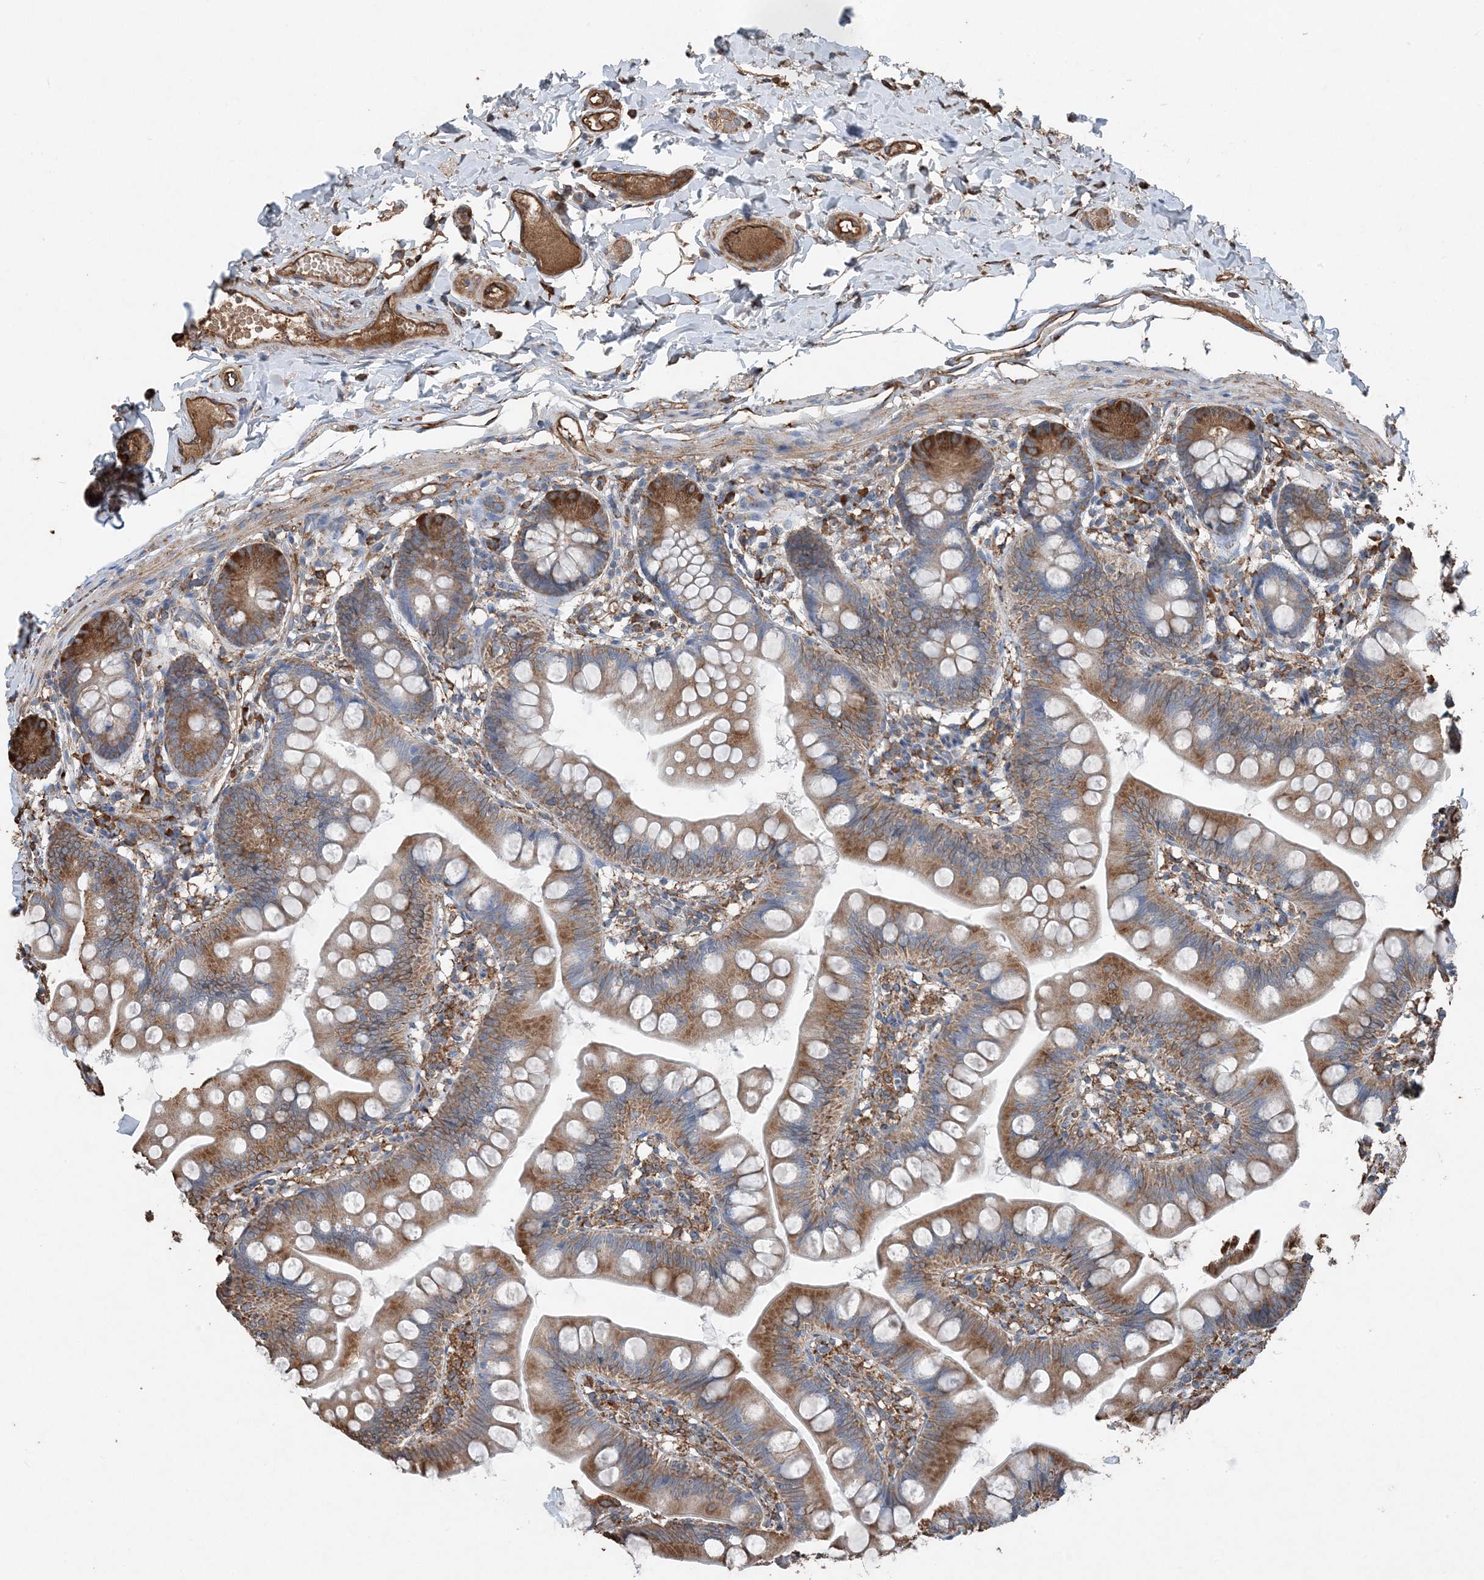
{"staining": {"intensity": "strong", "quantity": "25%-75%", "location": "cytoplasmic/membranous"}, "tissue": "small intestine", "cell_type": "Glandular cells", "image_type": "normal", "snomed": [{"axis": "morphology", "description": "Normal tissue, NOS"}, {"axis": "topography", "description": "Small intestine"}], "caption": "Protein expression by IHC reveals strong cytoplasmic/membranous expression in about 25%-75% of glandular cells in normal small intestine.", "gene": "PDIA6", "patient": {"sex": "male", "age": 7}}